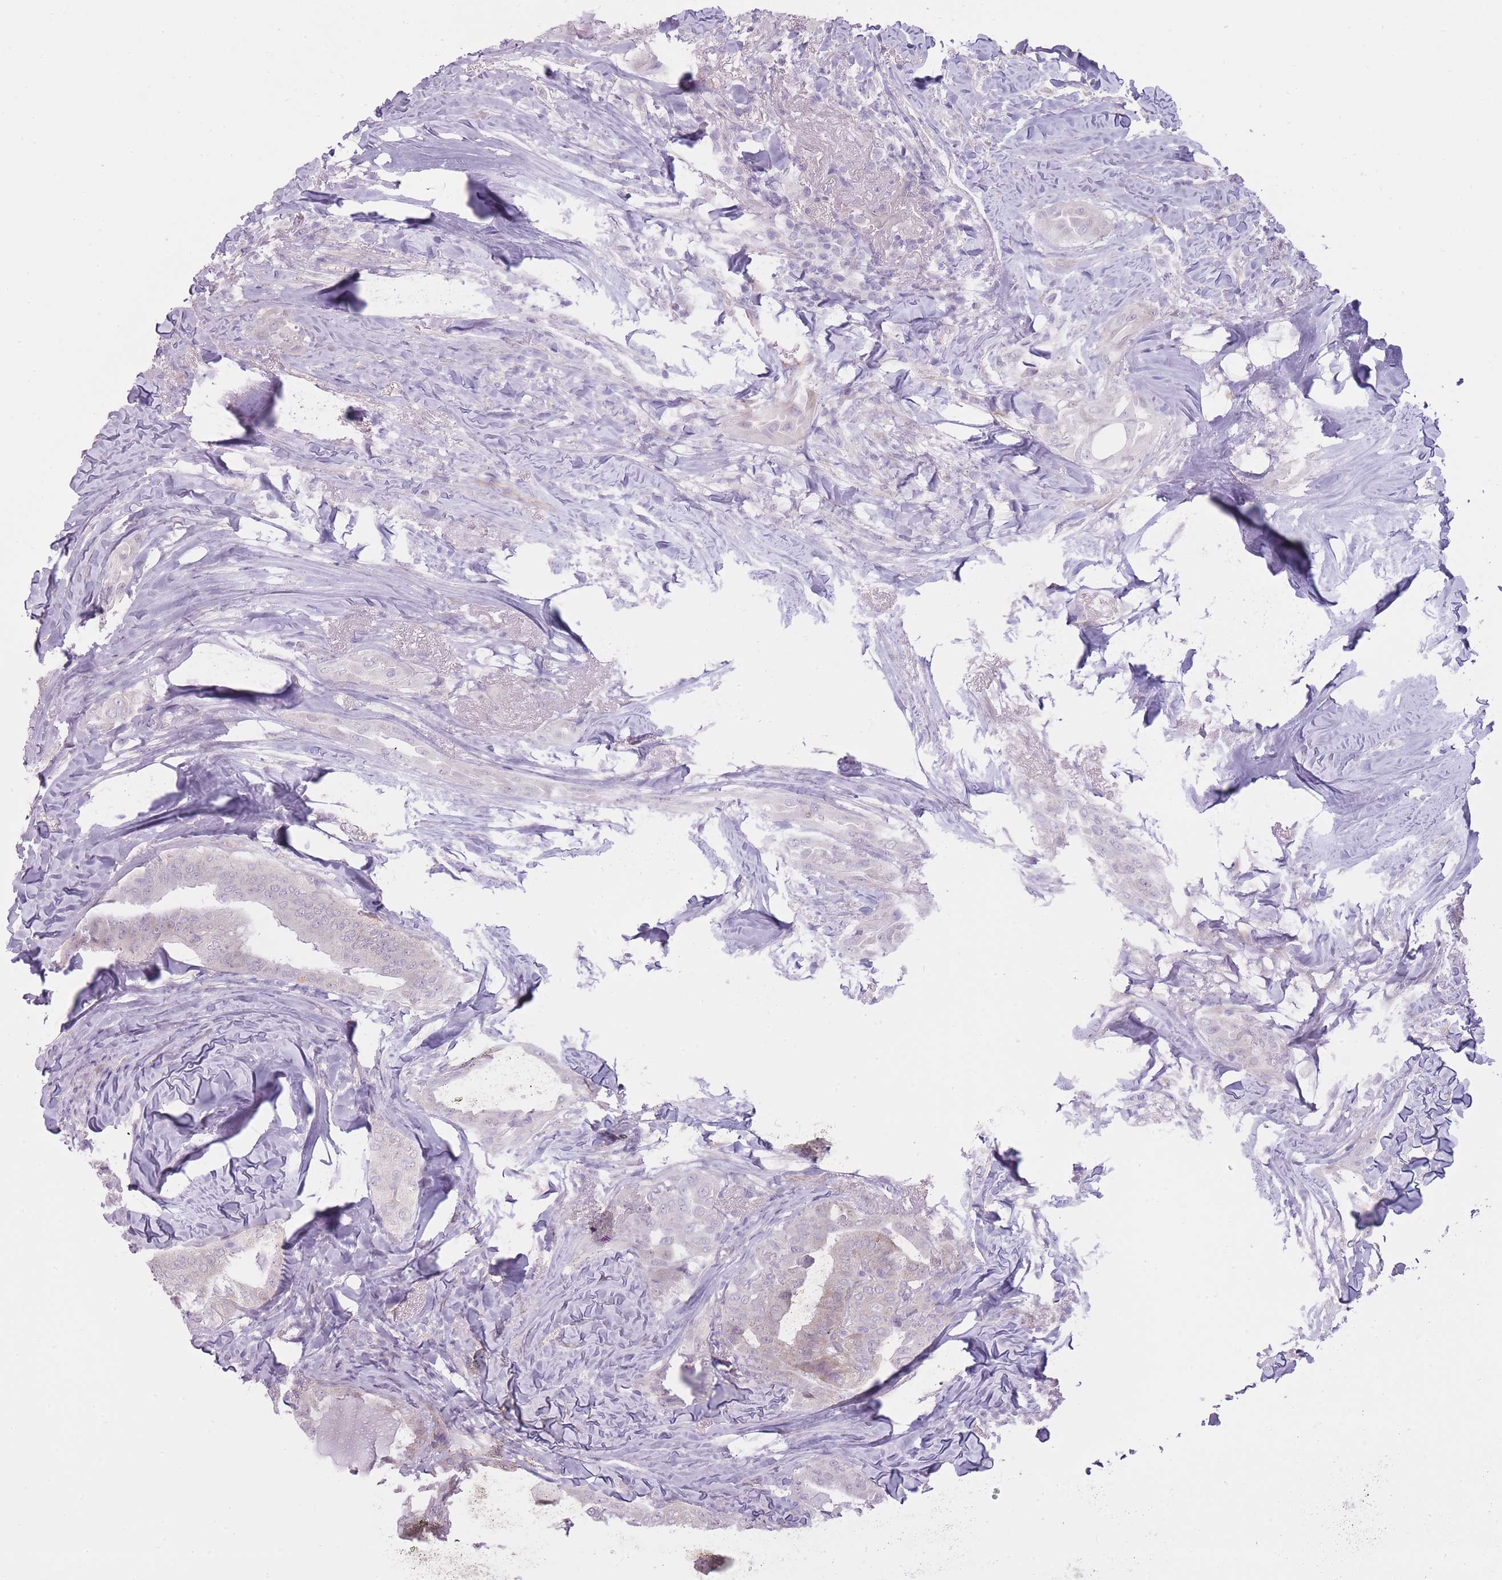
{"staining": {"intensity": "weak", "quantity": "<25%", "location": "cytoplasmic/membranous"}, "tissue": "thyroid cancer", "cell_type": "Tumor cells", "image_type": "cancer", "snomed": [{"axis": "morphology", "description": "Papillary adenocarcinoma, NOS"}, {"axis": "topography", "description": "Thyroid gland"}], "caption": "A histopathology image of human papillary adenocarcinoma (thyroid) is negative for staining in tumor cells.", "gene": "PGRMC2", "patient": {"sex": "female", "age": 68}}